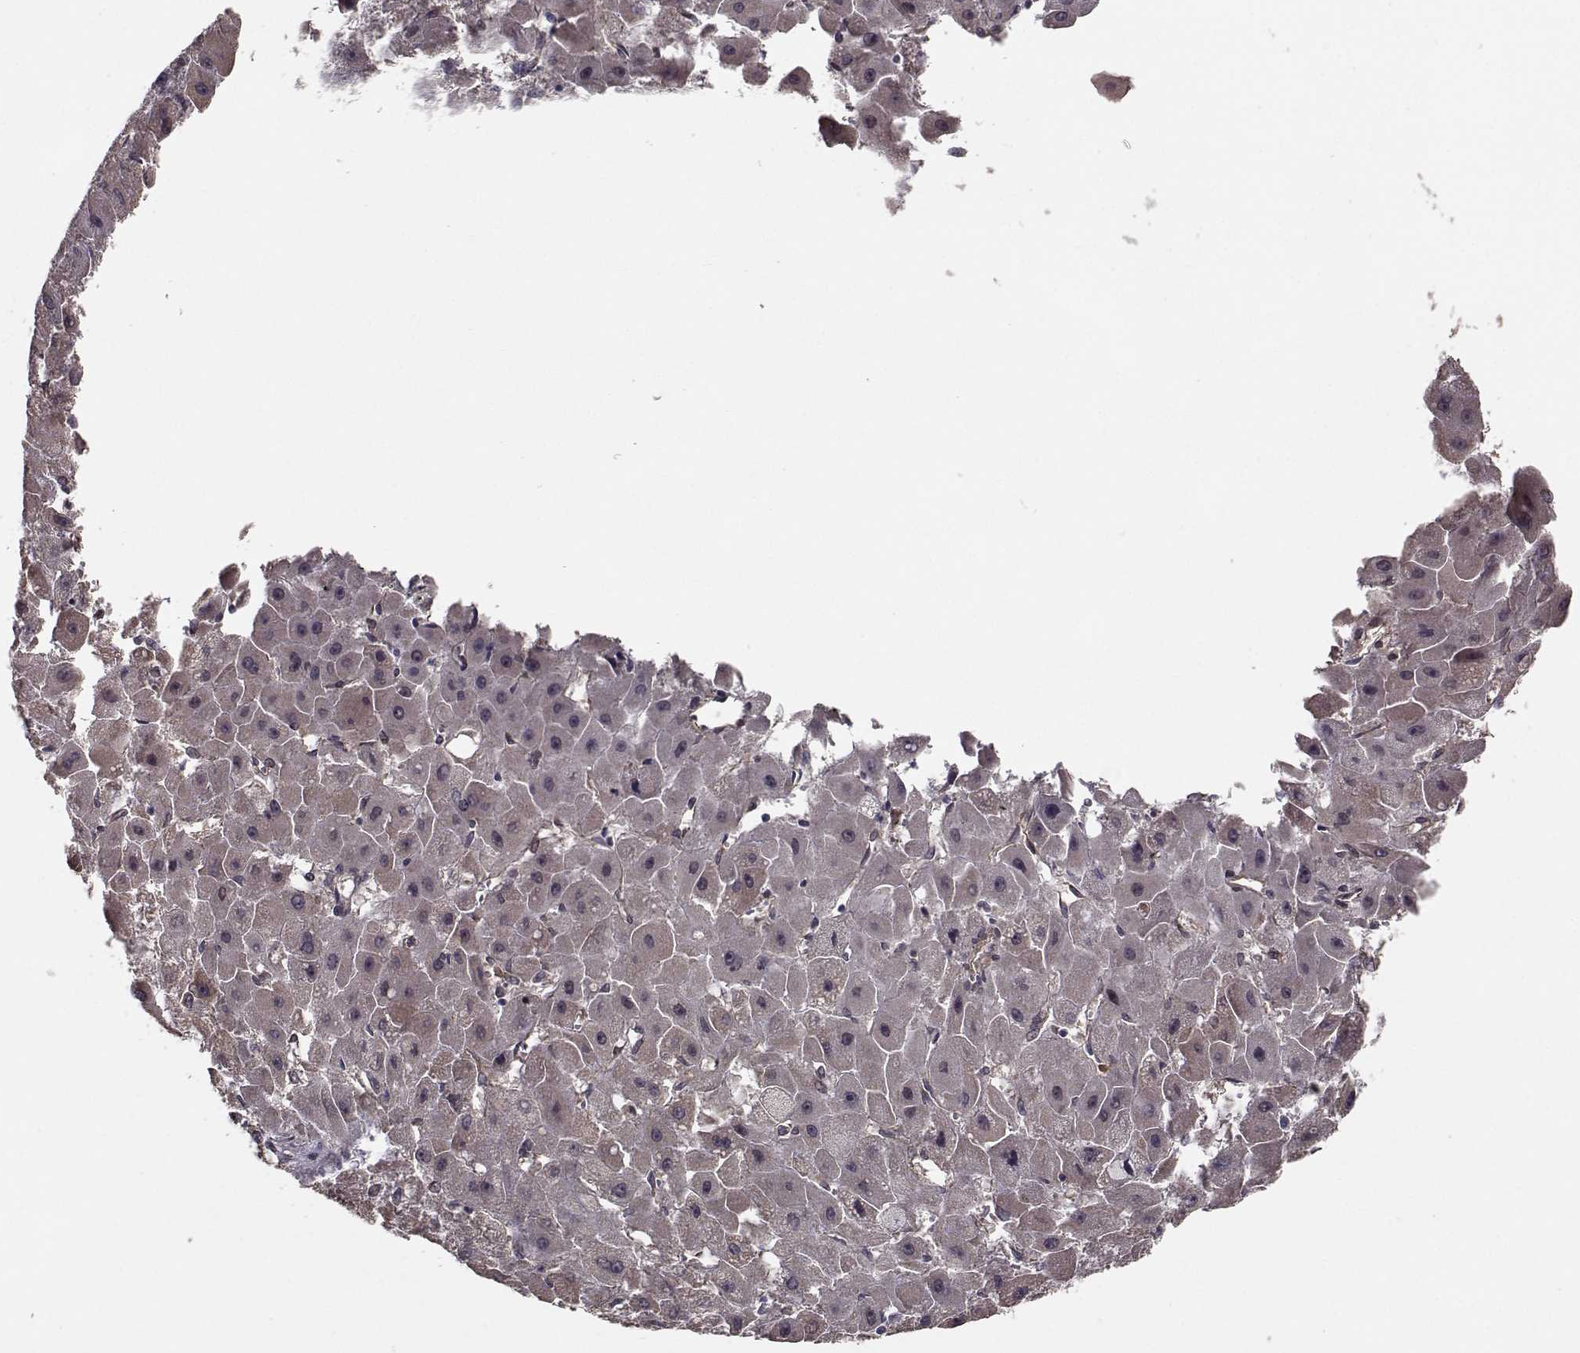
{"staining": {"intensity": "negative", "quantity": "none", "location": "none"}, "tissue": "liver cancer", "cell_type": "Tumor cells", "image_type": "cancer", "snomed": [{"axis": "morphology", "description": "Carcinoma, Hepatocellular, NOS"}, {"axis": "topography", "description": "Liver"}], "caption": "This is an immunohistochemistry photomicrograph of human liver cancer (hepatocellular carcinoma). There is no positivity in tumor cells.", "gene": "TRIP10", "patient": {"sex": "female", "age": 25}}